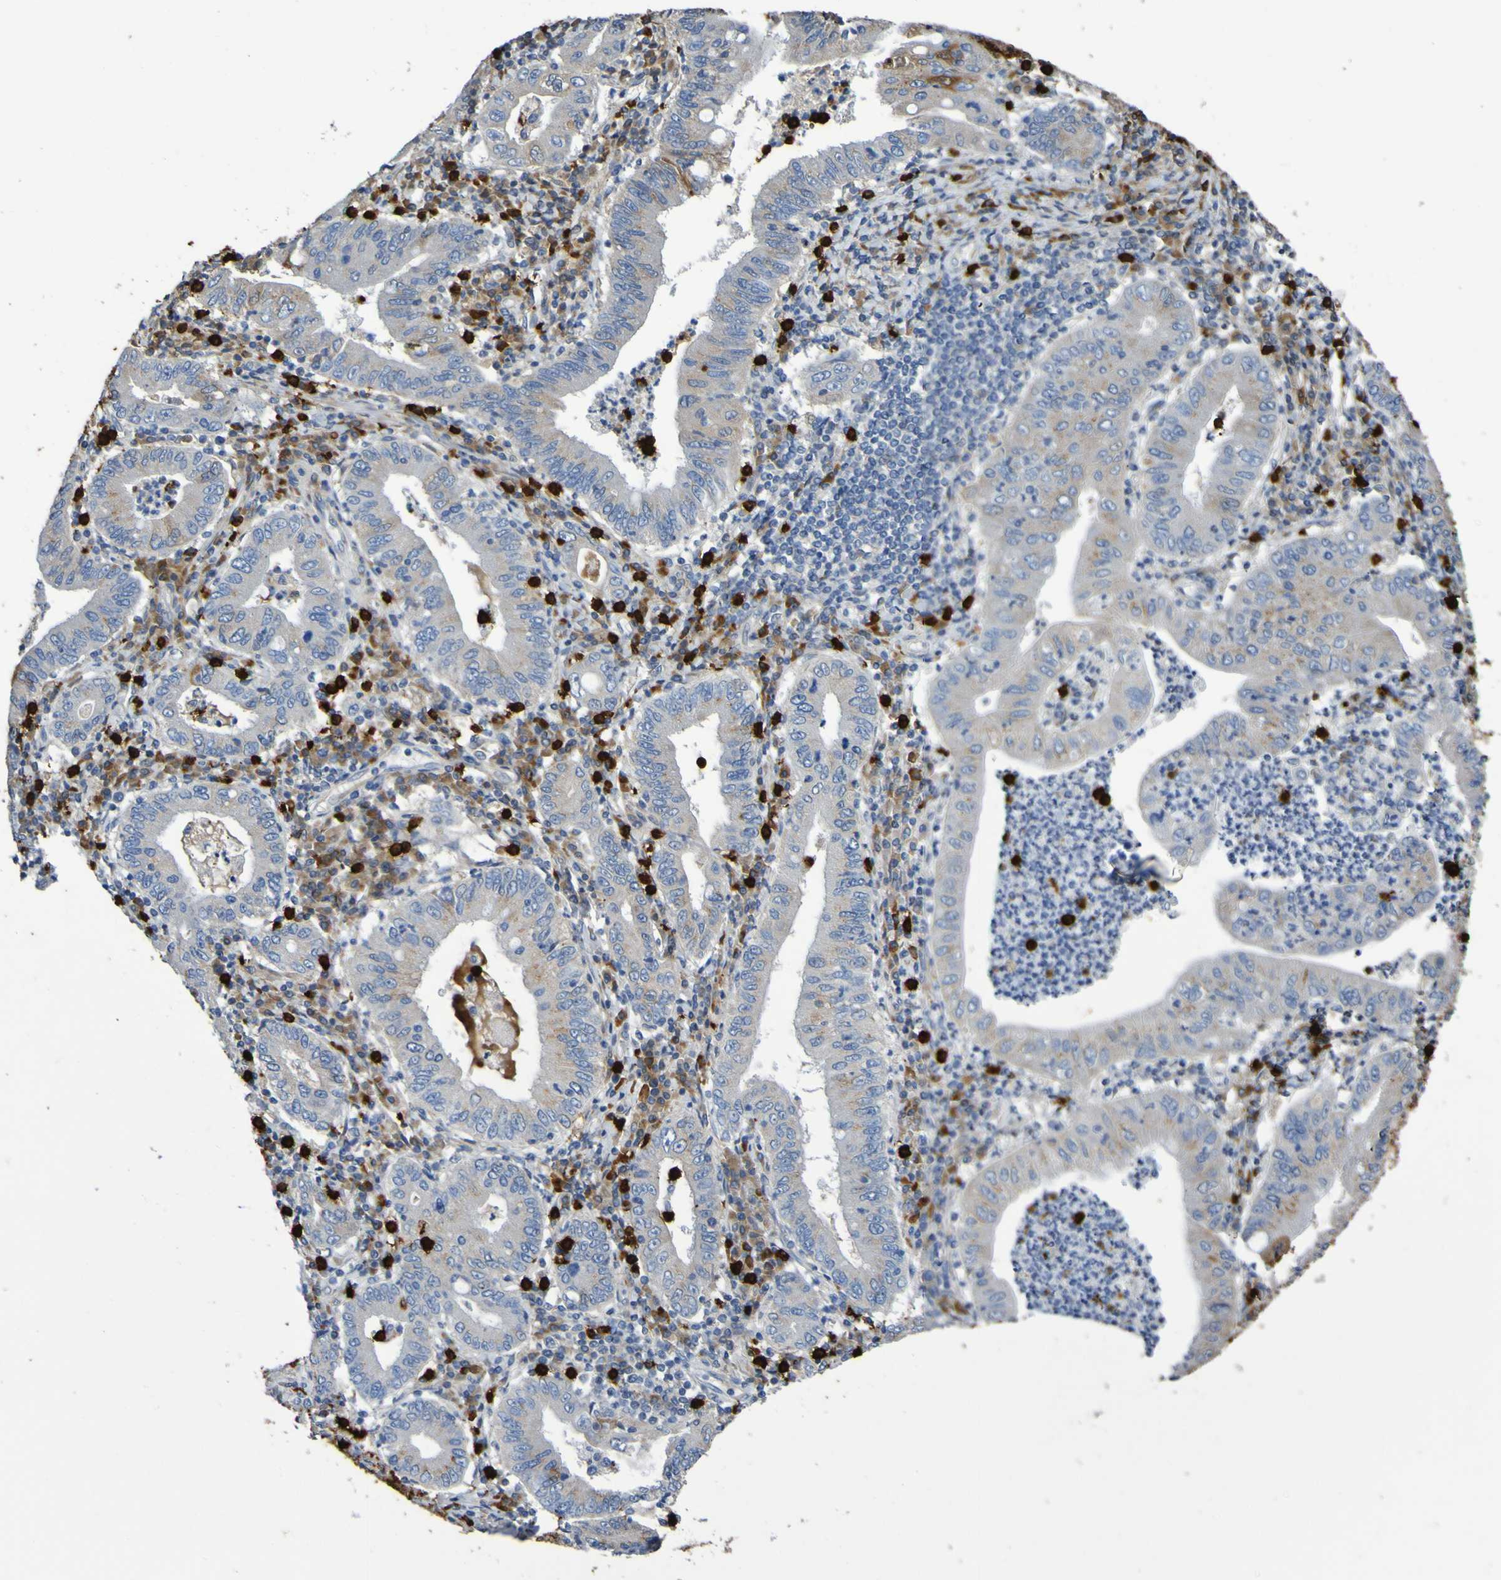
{"staining": {"intensity": "weak", "quantity": "<25%", "location": "cytoplasmic/membranous"}, "tissue": "stomach cancer", "cell_type": "Tumor cells", "image_type": "cancer", "snomed": [{"axis": "morphology", "description": "Normal tissue, NOS"}, {"axis": "morphology", "description": "Adenocarcinoma, NOS"}, {"axis": "topography", "description": "Esophagus"}, {"axis": "topography", "description": "Stomach, upper"}, {"axis": "topography", "description": "Peripheral nerve tissue"}], "caption": "There is no significant positivity in tumor cells of adenocarcinoma (stomach). (IHC, brightfield microscopy, high magnification).", "gene": "C11orf24", "patient": {"sex": "male", "age": 62}}